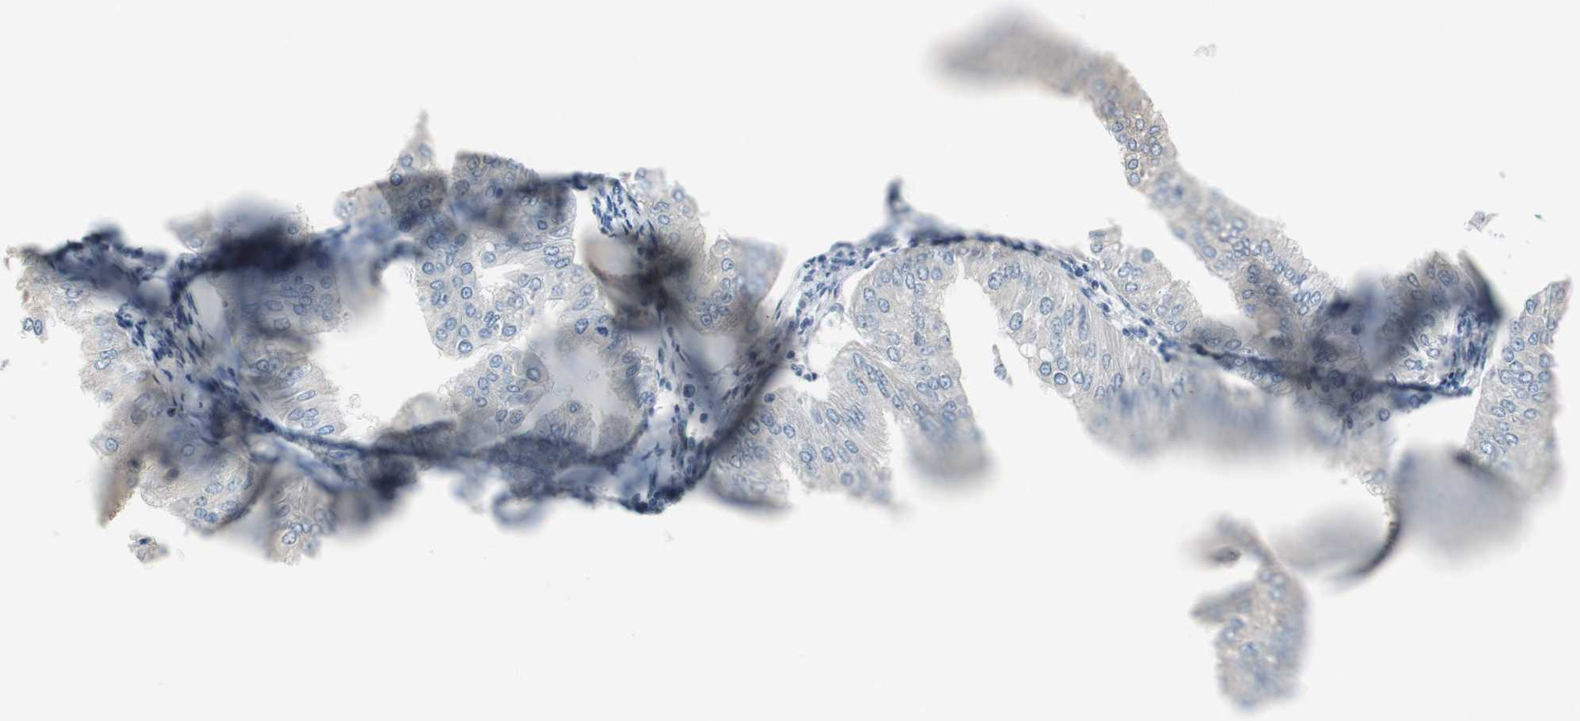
{"staining": {"intensity": "negative", "quantity": "none", "location": "none"}, "tissue": "endometrial cancer", "cell_type": "Tumor cells", "image_type": "cancer", "snomed": [{"axis": "morphology", "description": "Adenocarcinoma, NOS"}, {"axis": "topography", "description": "Endometrium"}], "caption": "Adenocarcinoma (endometrial) was stained to show a protein in brown. There is no significant positivity in tumor cells. (Stains: DAB (3,3'-diaminobenzidine) immunohistochemistry with hematoxylin counter stain, Microscopy: brightfield microscopy at high magnification).", "gene": "FHL2", "patient": {"sex": "female", "age": 53}}